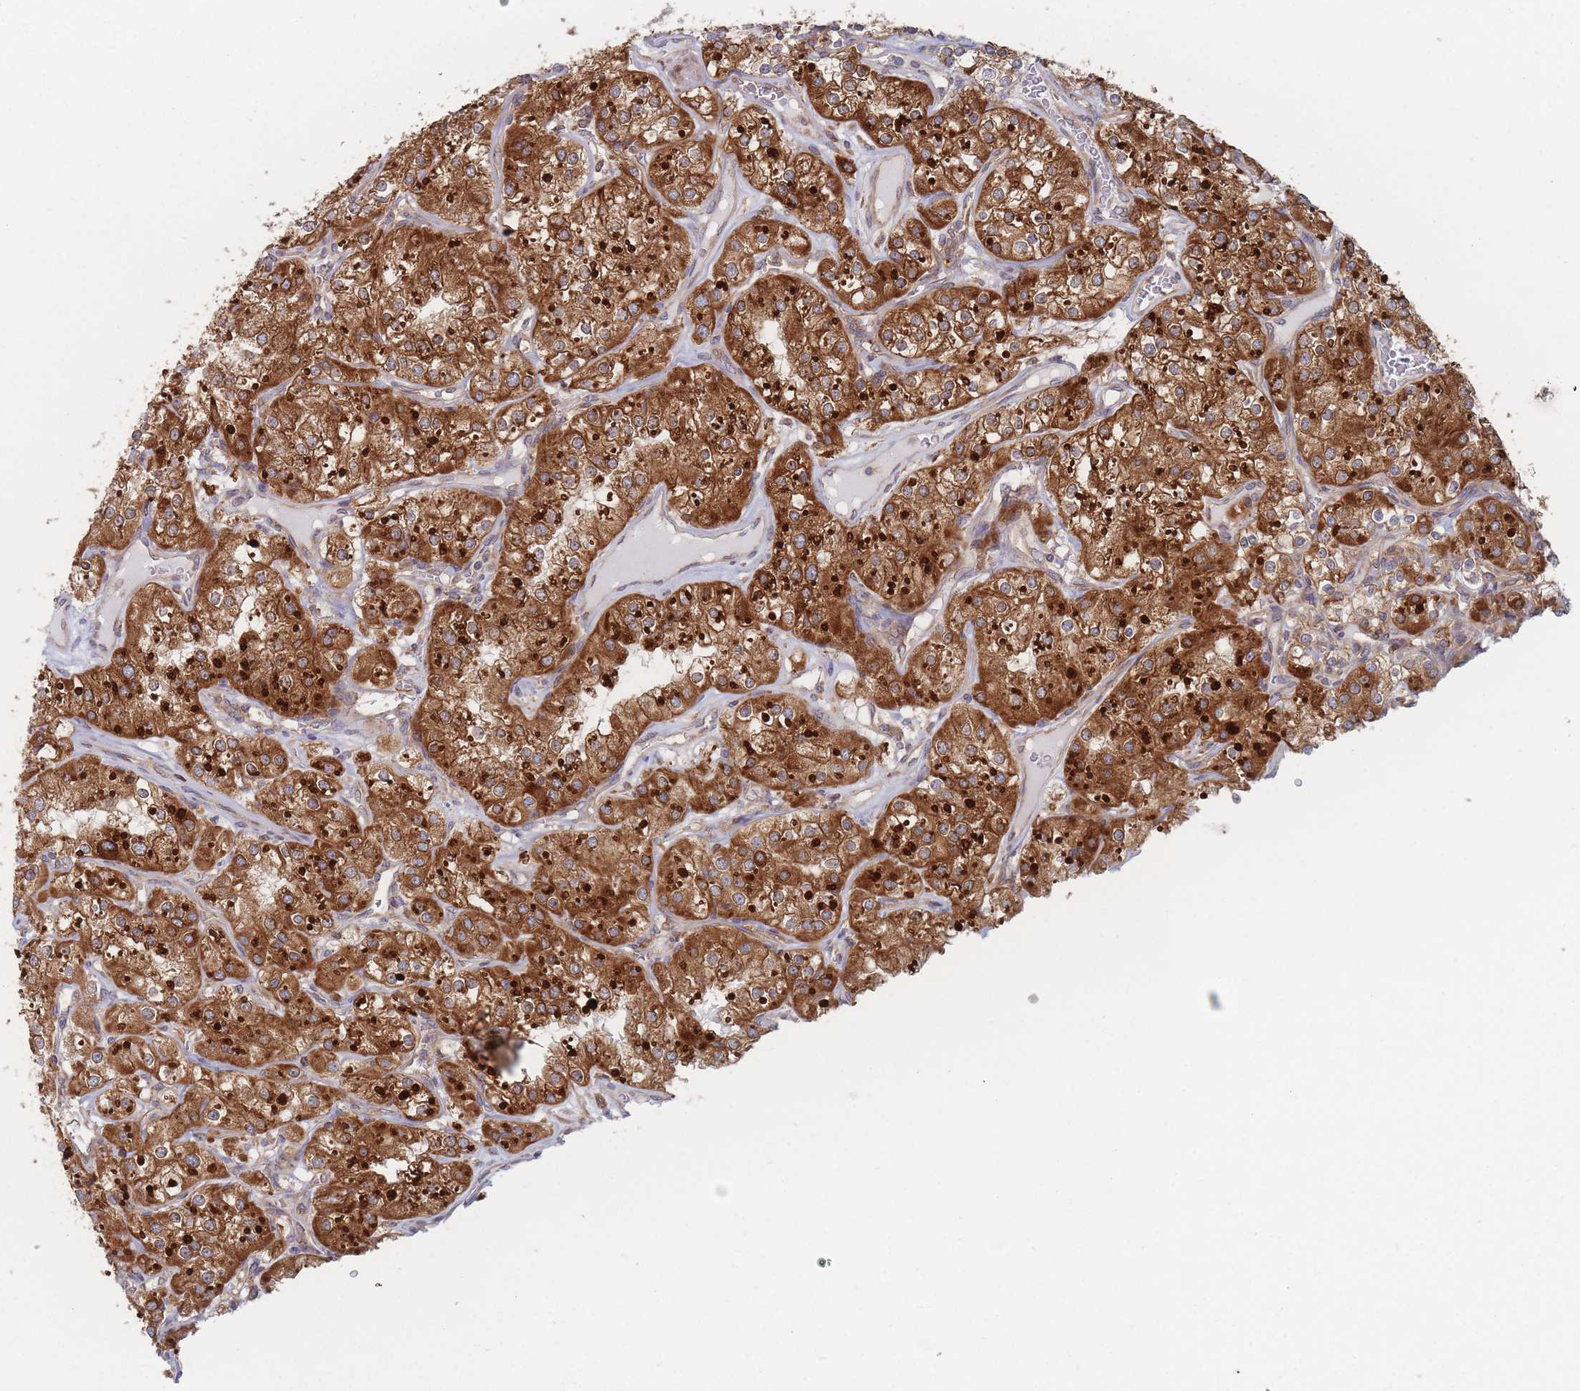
{"staining": {"intensity": "strong", "quantity": ">75%", "location": "cytoplasmic/membranous"}, "tissue": "renal cancer", "cell_type": "Tumor cells", "image_type": "cancer", "snomed": [{"axis": "morphology", "description": "Adenocarcinoma, NOS"}, {"axis": "topography", "description": "Kidney"}], "caption": "A brown stain labels strong cytoplasmic/membranous expression of a protein in human renal cancer (adenocarcinoma) tumor cells.", "gene": "KDSR", "patient": {"sex": "male", "age": 77}}